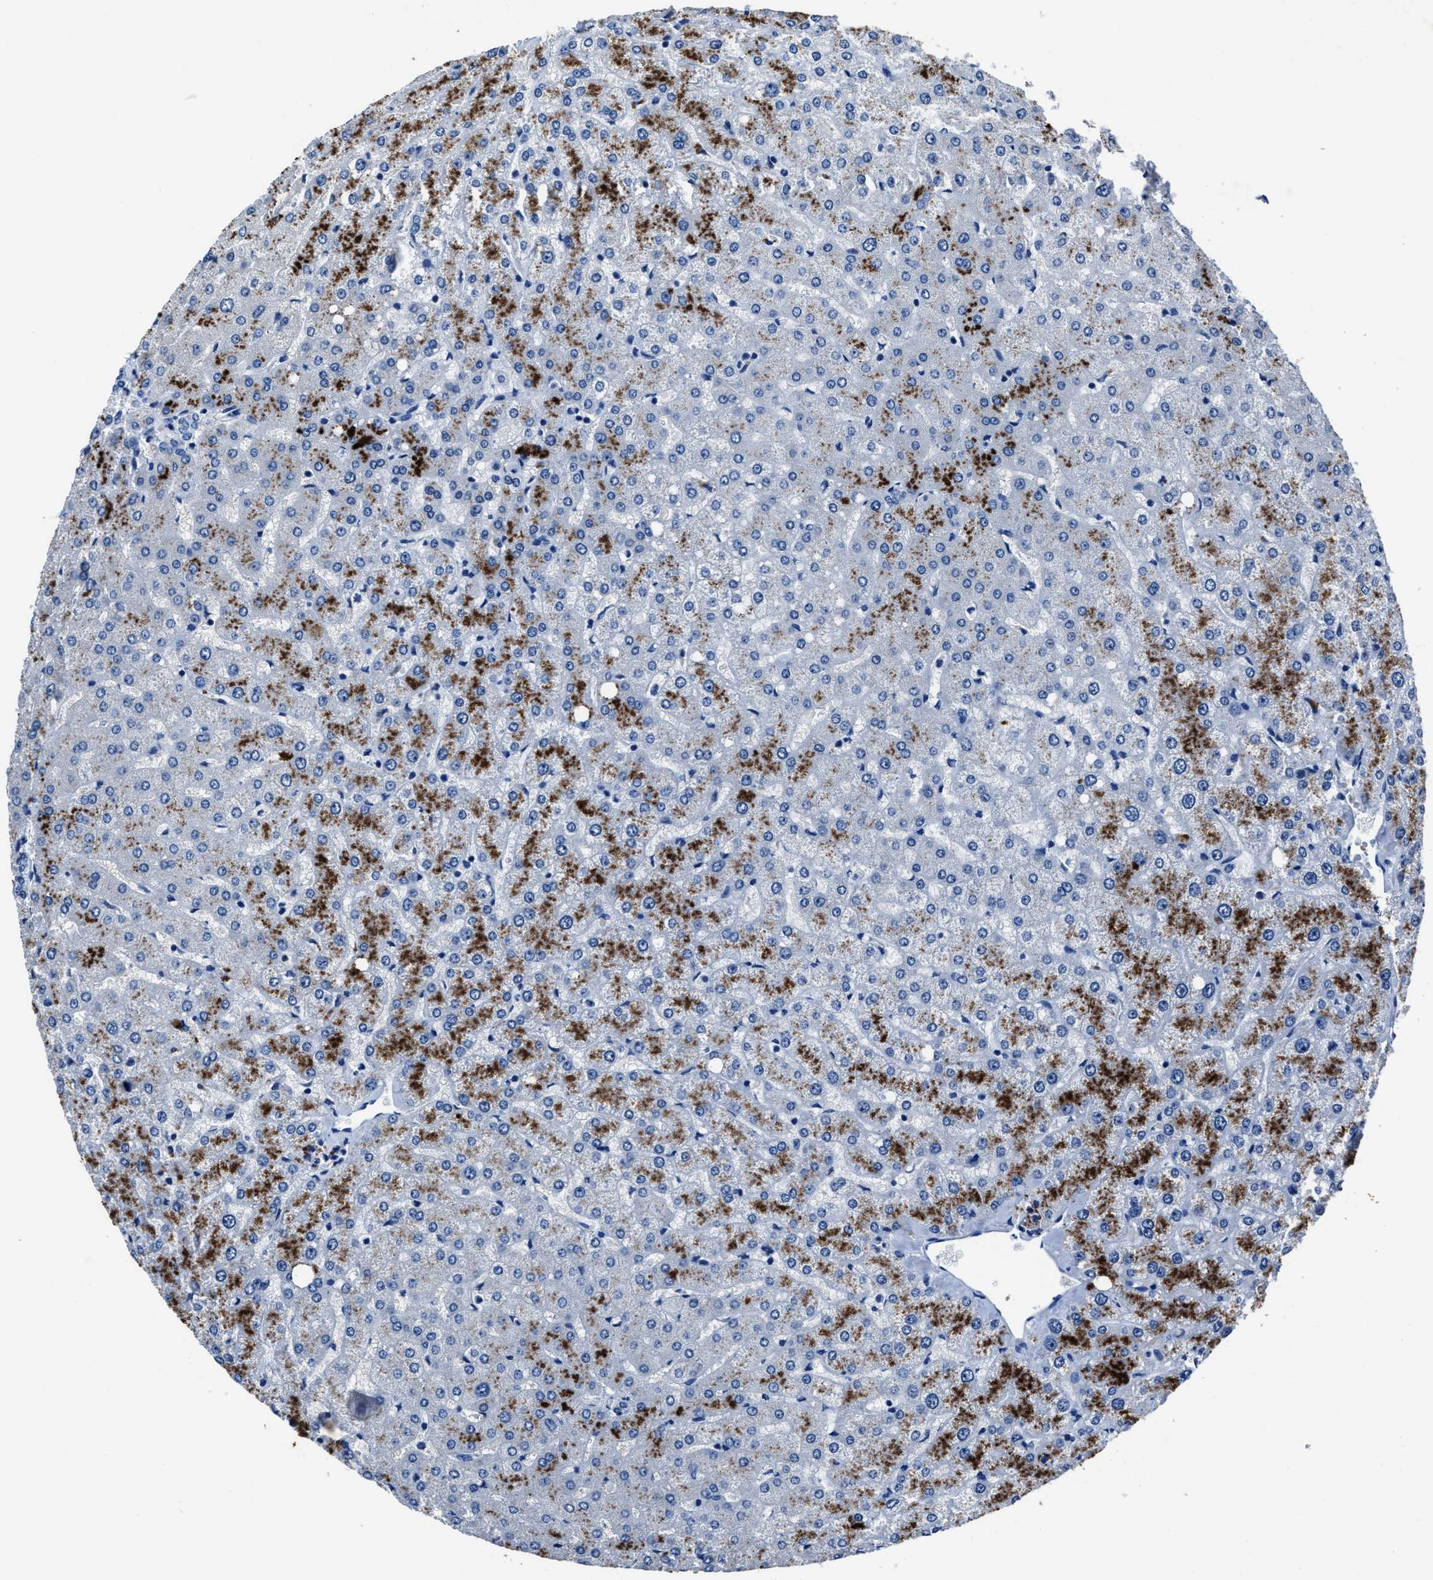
{"staining": {"intensity": "negative", "quantity": "none", "location": "none"}, "tissue": "liver", "cell_type": "Cholangiocytes", "image_type": "normal", "snomed": [{"axis": "morphology", "description": "Normal tissue, NOS"}, {"axis": "topography", "description": "Liver"}], "caption": "IHC of benign human liver exhibits no staining in cholangiocytes.", "gene": "NACAD", "patient": {"sex": "female", "age": 54}}